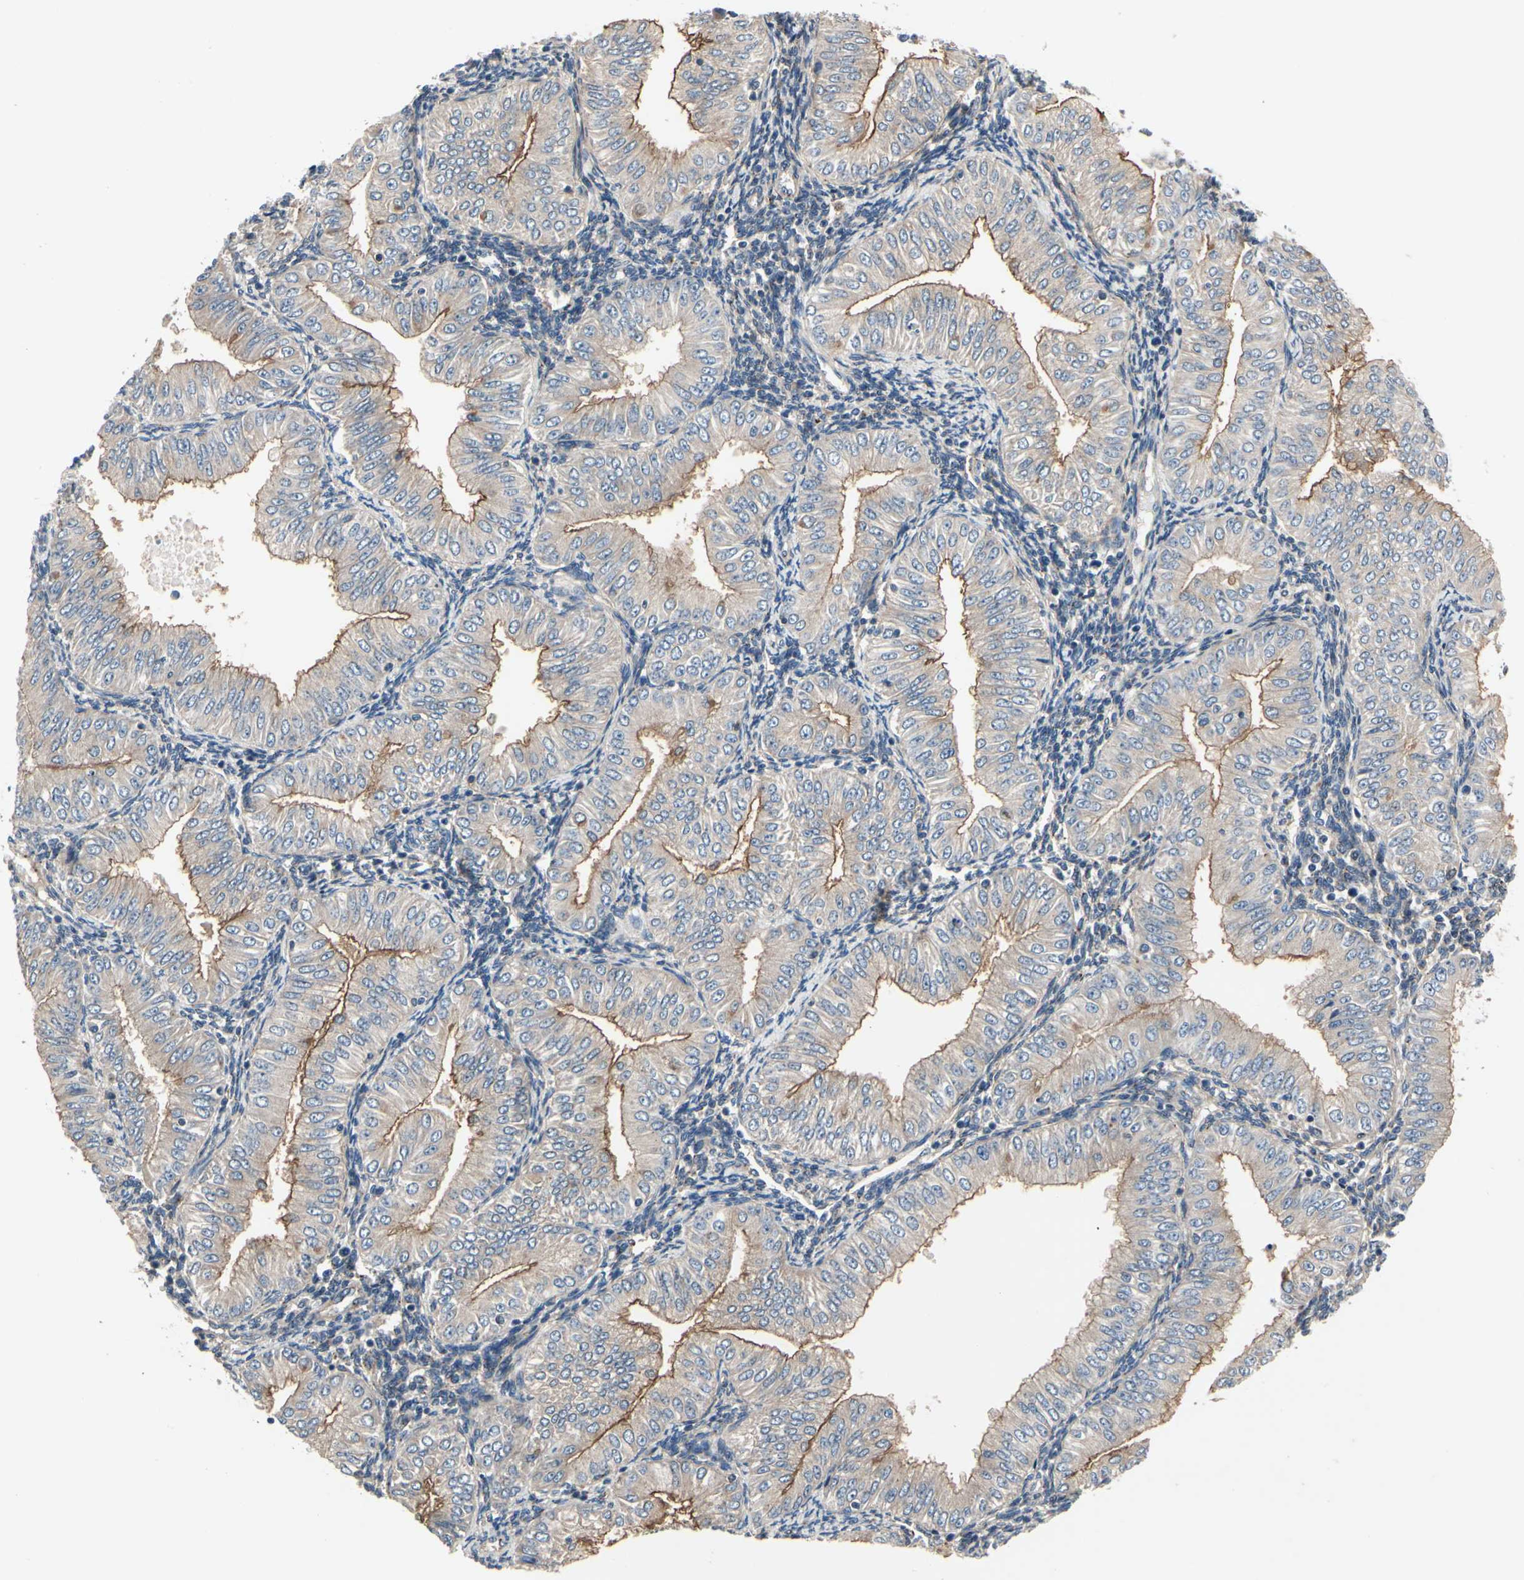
{"staining": {"intensity": "moderate", "quantity": "25%-75%", "location": "cytoplasmic/membranous"}, "tissue": "endometrial cancer", "cell_type": "Tumor cells", "image_type": "cancer", "snomed": [{"axis": "morphology", "description": "Normal tissue, NOS"}, {"axis": "morphology", "description": "Adenocarcinoma, NOS"}, {"axis": "topography", "description": "Endometrium"}], "caption": "Endometrial adenocarcinoma stained for a protein (brown) reveals moderate cytoplasmic/membranous positive staining in approximately 25%-75% of tumor cells.", "gene": "PRKAR2B", "patient": {"sex": "female", "age": 53}}